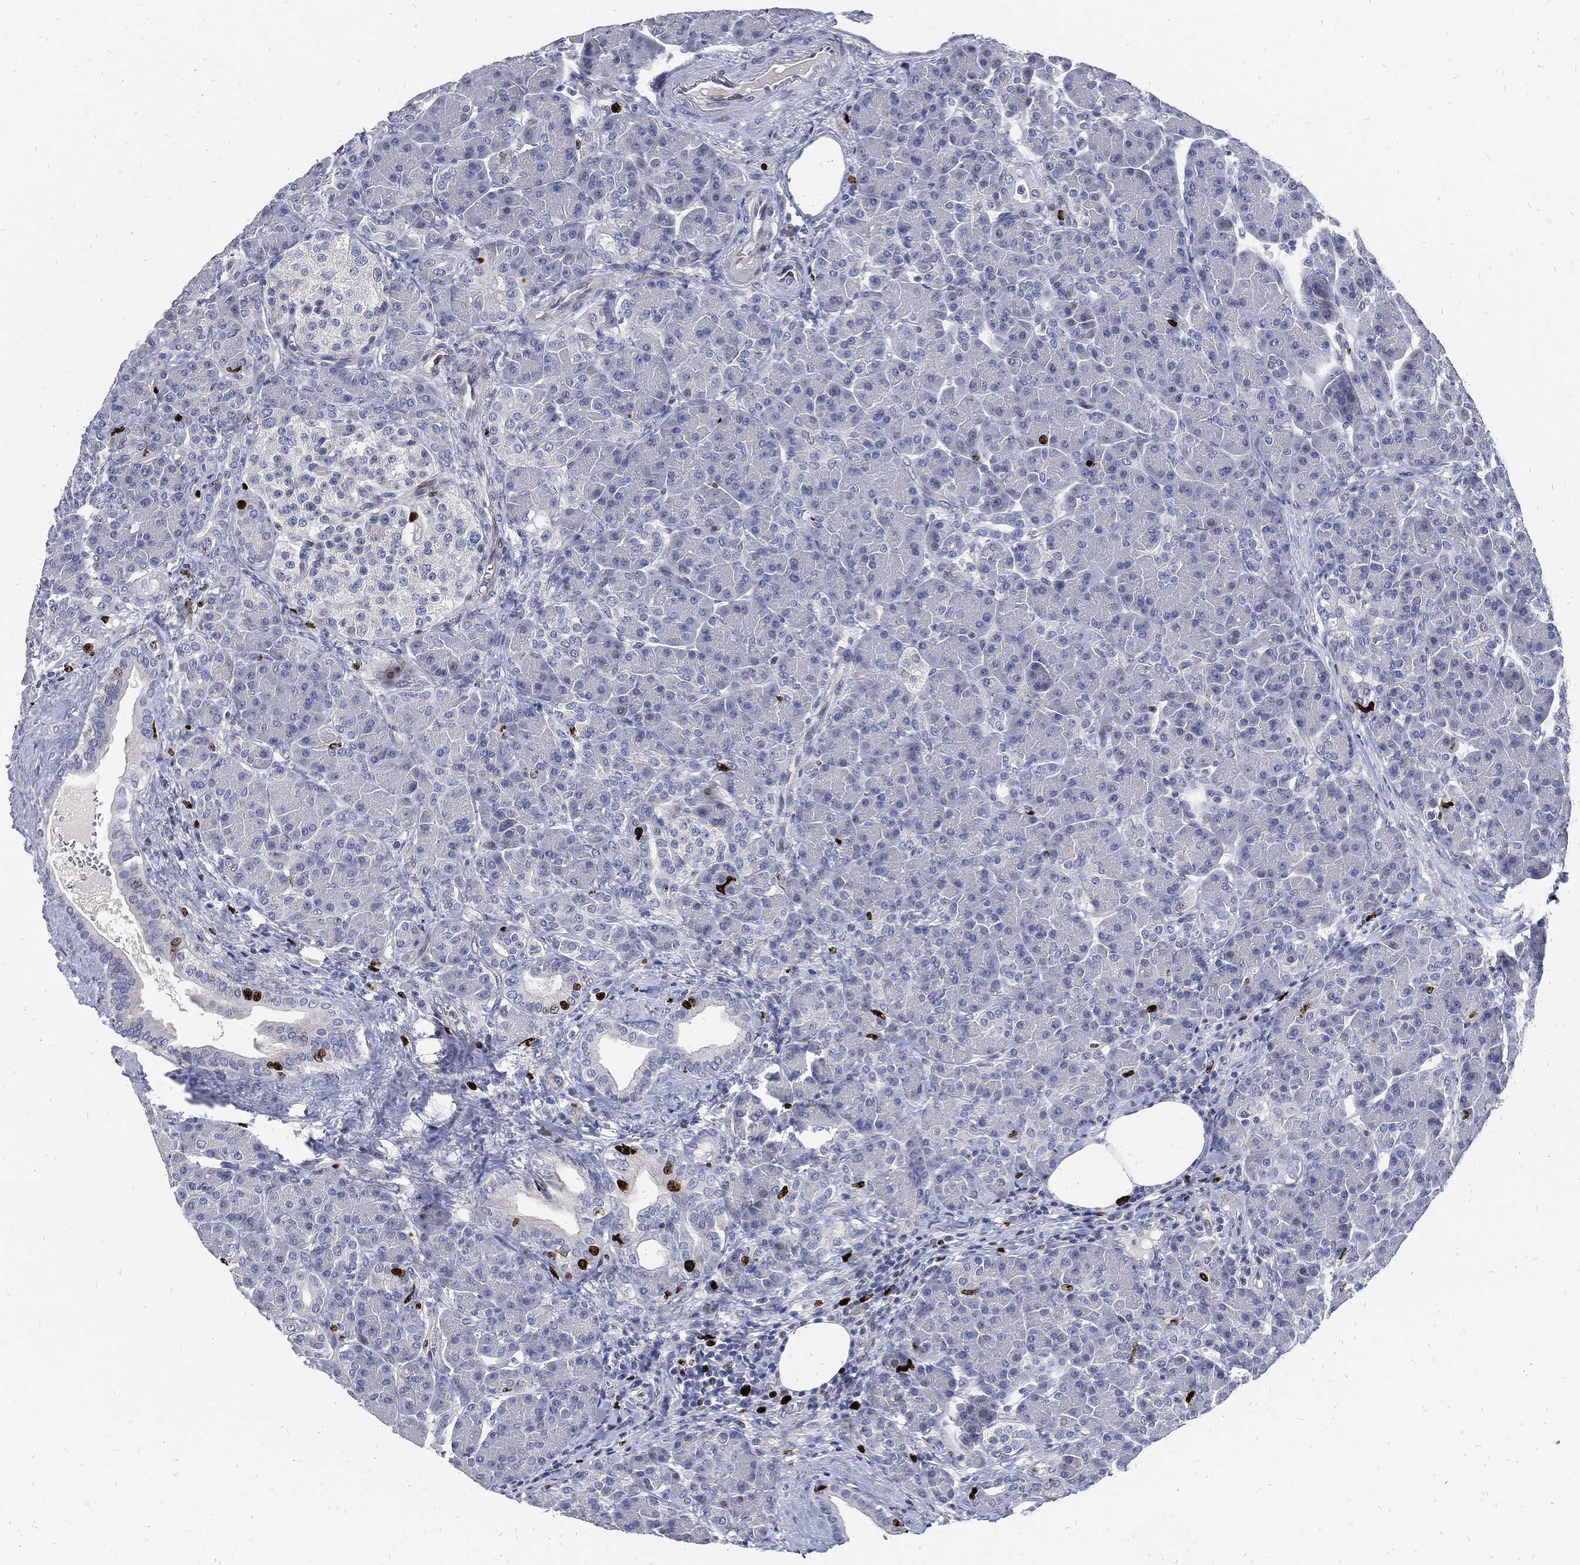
{"staining": {"intensity": "strong", "quantity": "<25%", "location": "nuclear"}, "tissue": "pancreas", "cell_type": "Exocrine glandular cells", "image_type": "normal", "snomed": [{"axis": "morphology", "description": "Normal tissue, NOS"}, {"axis": "topography", "description": "Pancreas"}], "caption": "Pancreas stained with immunohistochemistry exhibits strong nuclear staining in approximately <25% of exocrine glandular cells. The staining is performed using DAB brown chromogen to label protein expression. The nuclei are counter-stained blue using hematoxylin.", "gene": "MKI67", "patient": {"sex": "female", "age": 63}}